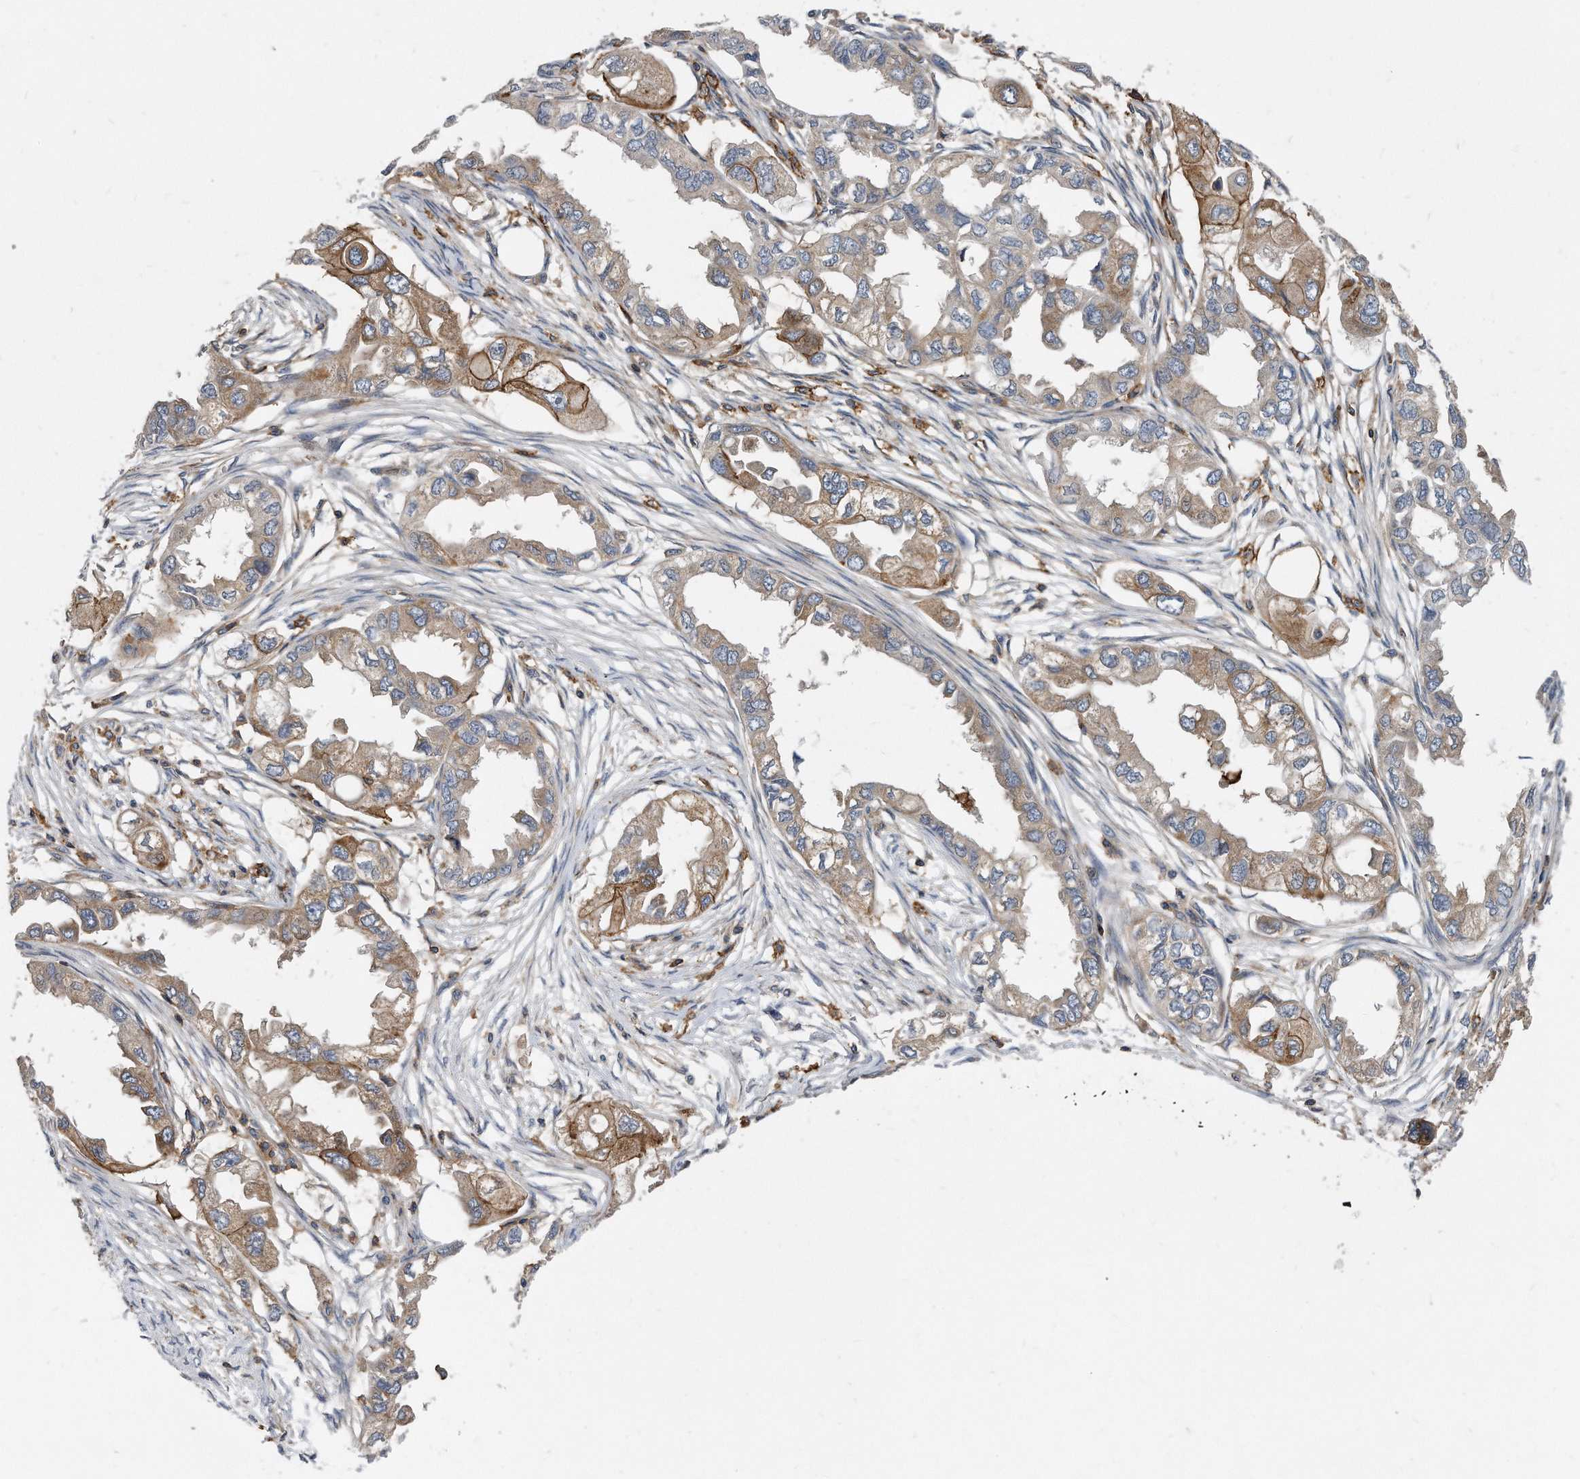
{"staining": {"intensity": "moderate", "quantity": ">75%", "location": "cytoplasmic/membranous"}, "tissue": "endometrial cancer", "cell_type": "Tumor cells", "image_type": "cancer", "snomed": [{"axis": "morphology", "description": "Adenocarcinoma, NOS"}, {"axis": "topography", "description": "Endometrium"}], "caption": "A photomicrograph of endometrial cancer (adenocarcinoma) stained for a protein demonstrates moderate cytoplasmic/membranous brown staining in tumor cells.", "gene": "ATG5", "patient": {"sex": "female", "age": 67}}